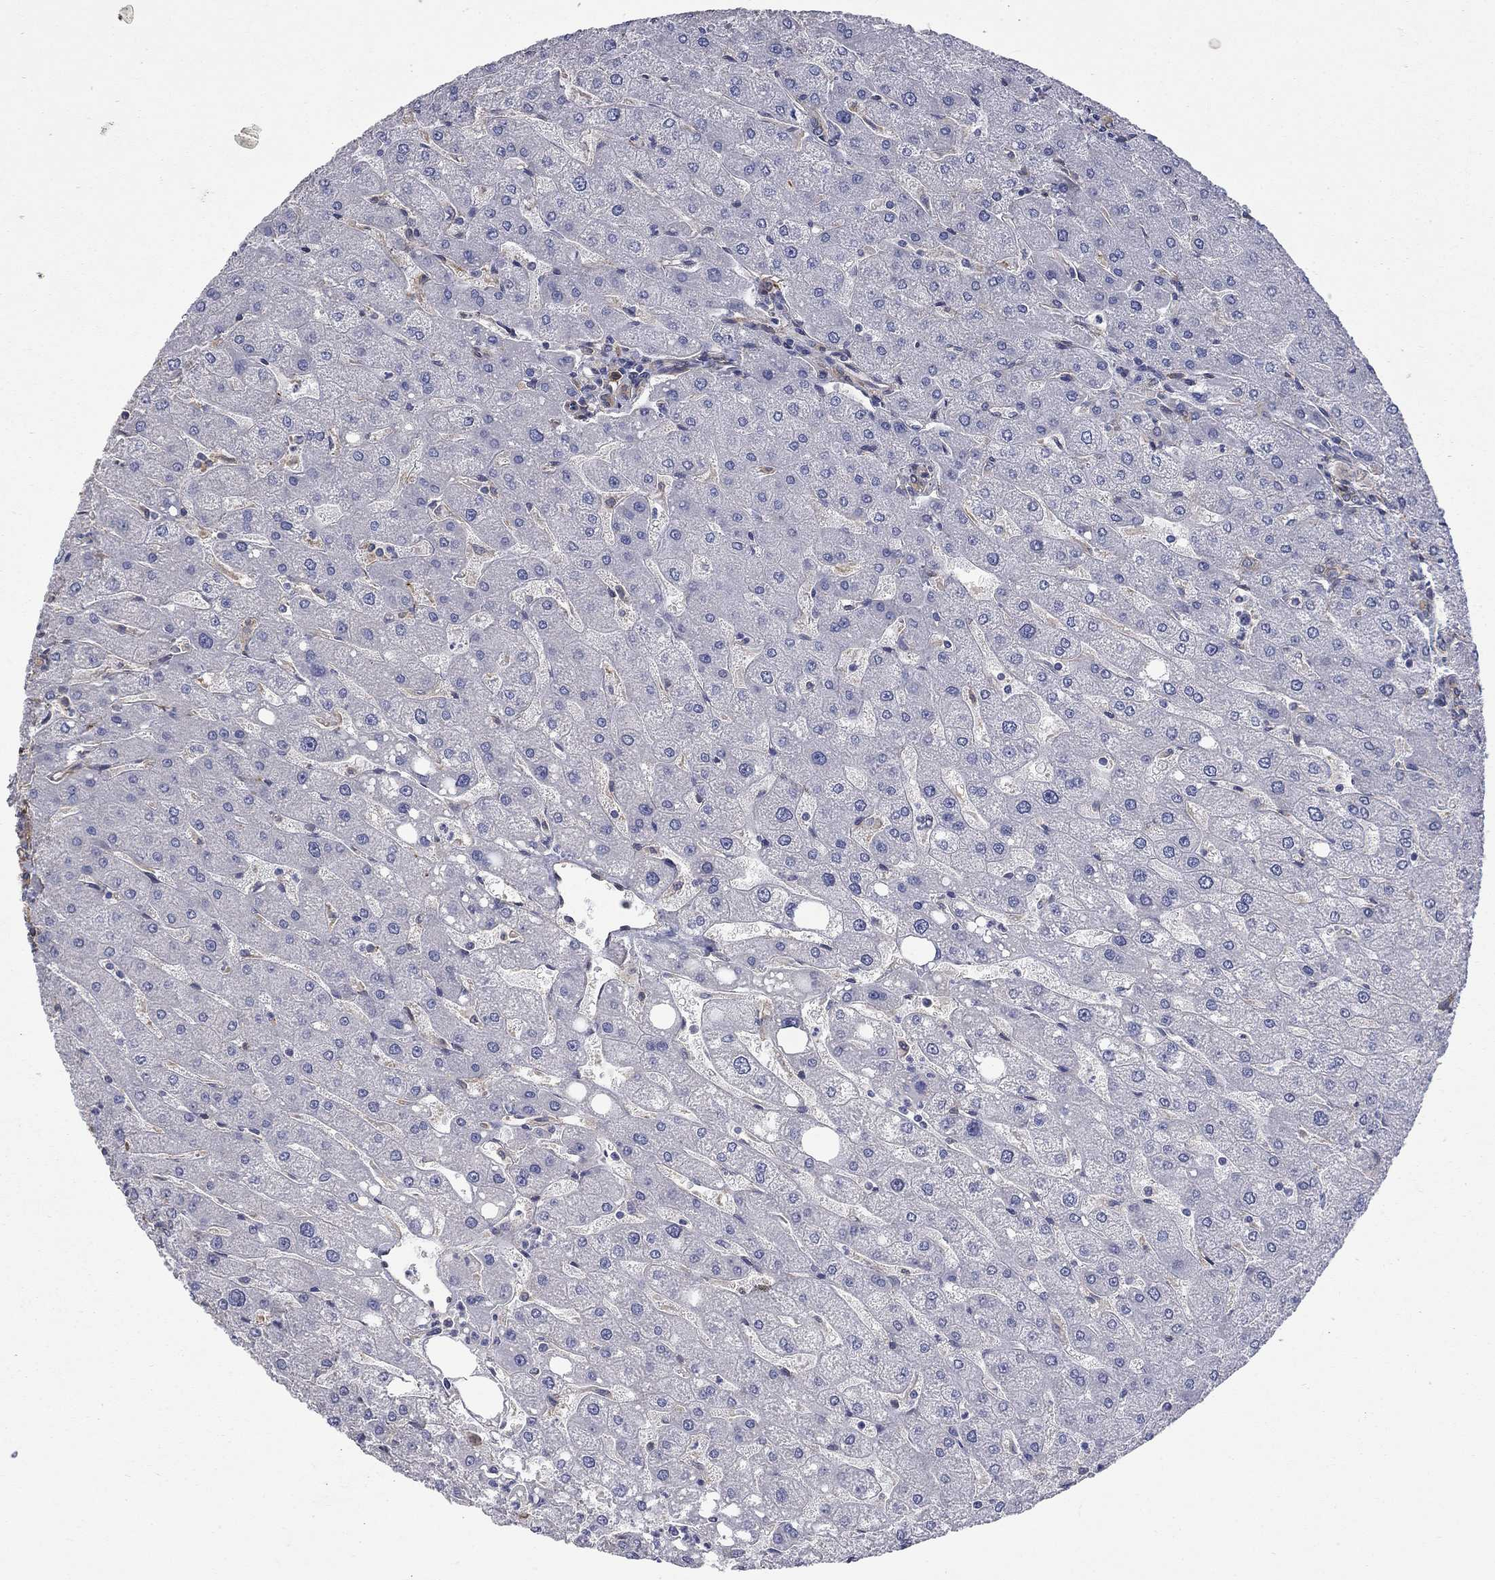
{"staining": {"intensity": "negative", "quantity": "none", "location": "none"}, "tissue": "liver", "cell_type": "Cholangiocytes", "image_type": "normal", "snomed": [{"axis": "morphology", "description": "Normal tissue, NOS"}, {"axis": "topography", "description": "Liver"}], "caption": "IHC of normal liver demonstrates no positivity in cholangiocytes. (DAB (3,3'-diaminobenzidine) immunohistochemistry (IHC) with hematoxylin counter stain).", "gene": "DPYSL2", "patient": {"sex": "male", "age": 67}}